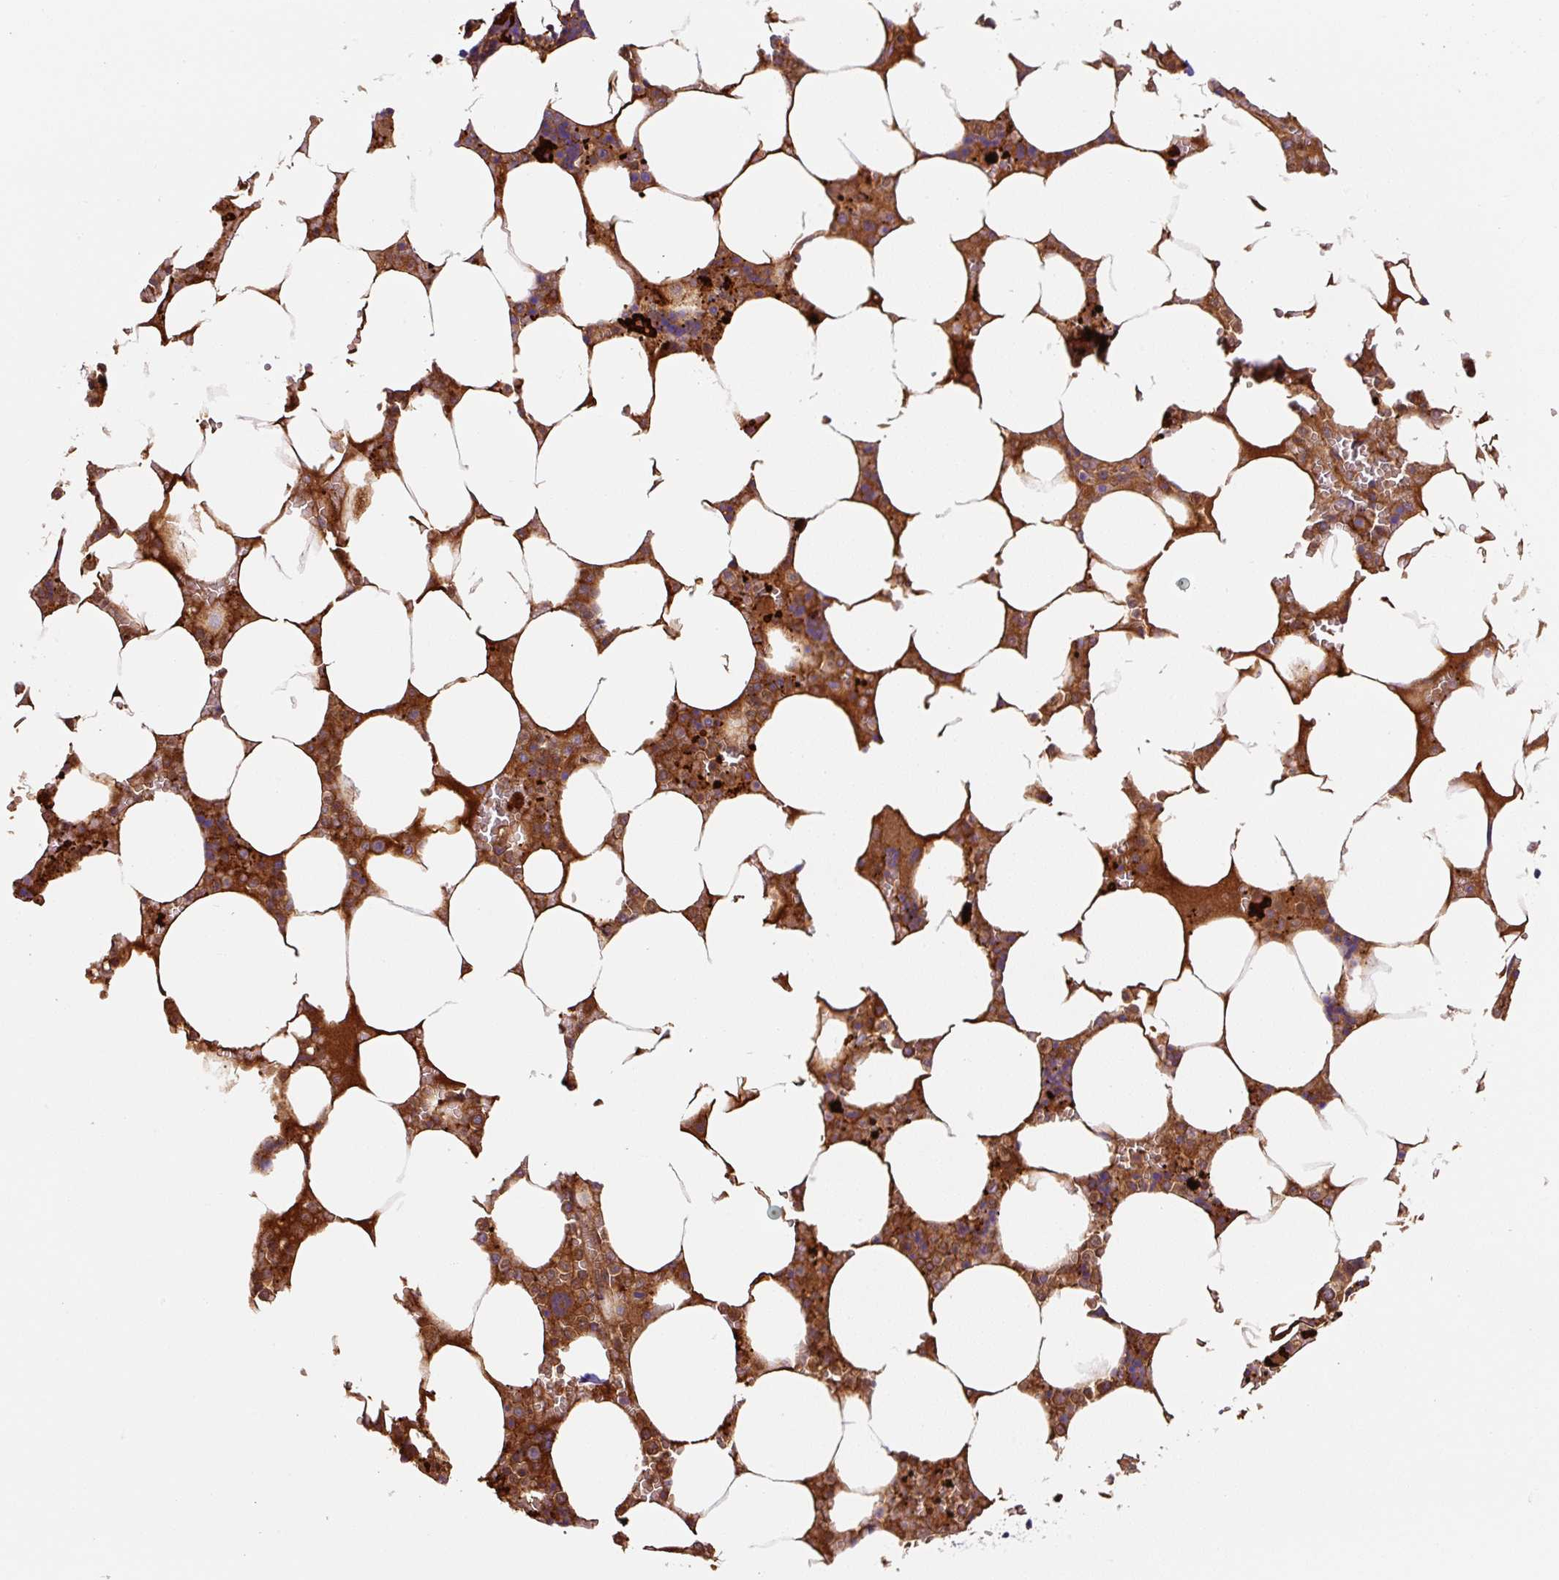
{"staining": {"intensity": "strong", "quantity": "25%-75%", "location": "cytoplasmic/membranous"}, "tissue": "bone marrow", "cell_type": "Hematopoietic cells", "image_type": "normal", "snomed": [{"axis": "morphology", "description": "Normal tissue, NOS"}, {"axis": "topography", "description": "Bone marrow"}], "caption": "IHC (DAB (3,3'-diaminobenzidine)) staining of normal bone marrow shows strong cytoplasmic/membranous protein staining in about 25%-75% of hematopoietic cells.", "gene": "FUT10", "patient": {"sex": "male", "age": 64}}